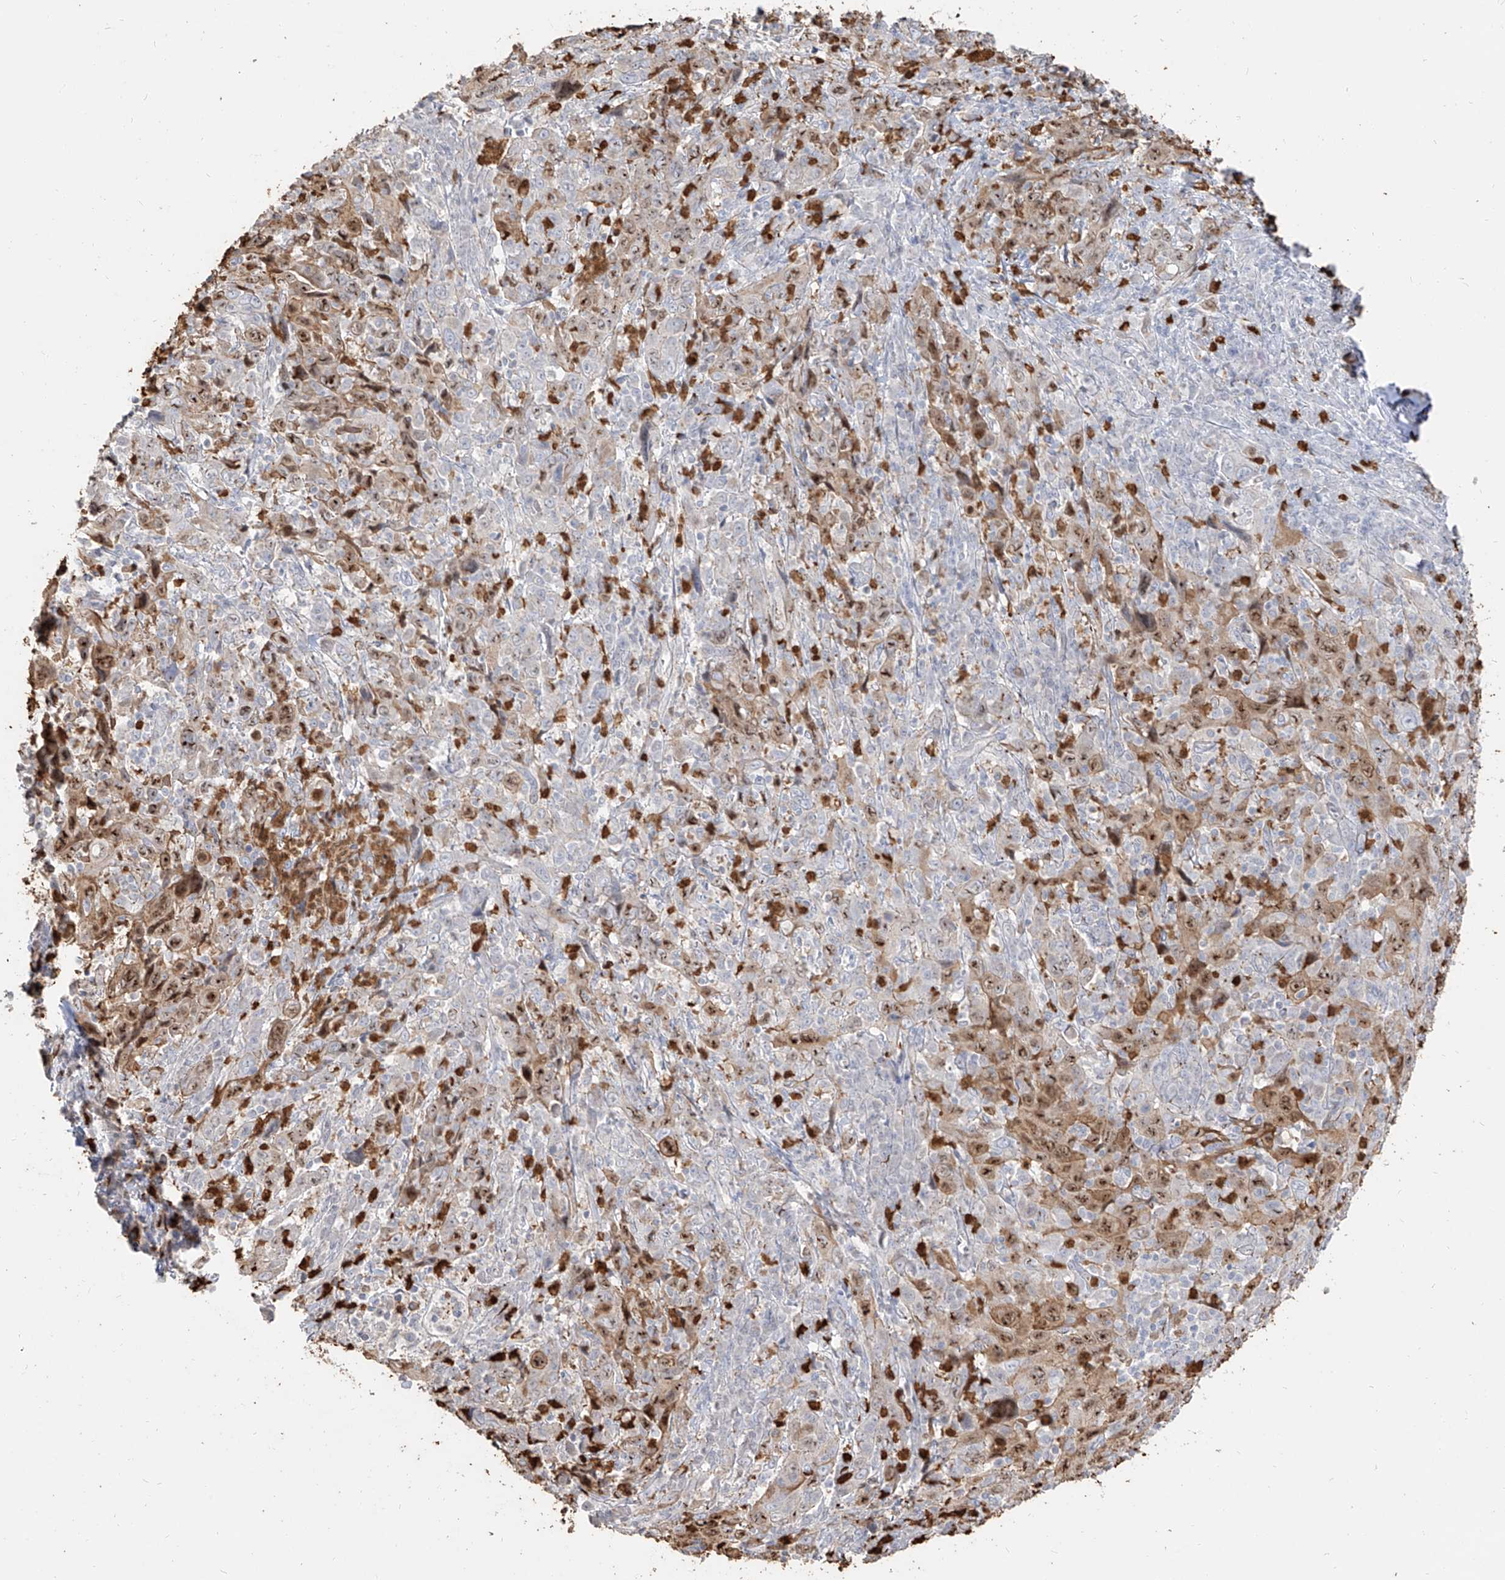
{"staining": {"intensity": "moderate", "quantity": "25%-75%", "location": "cytoplasmic/membranous,nuclear"}, "tissue": "cervical cancer", "cell_type": "Tumor cells", "image_type": "cancer", "snomed": [{"axis": "morphology", "description": "Squamous cell carcinoma, NOS"}, {"axis": "topography", "description": "Cervix"}], "caption": "This photomicrograph exhibits cervical cancer stained with immunohistochemistry to label a protein in brown. The cytoplasmic/membranous and nuclear of tumor cells show moderate positivity for the protein. Nuclei are counter-stained blue.", "gene": "ZNF227", "patient": {"sex": "female", "age": 46}}